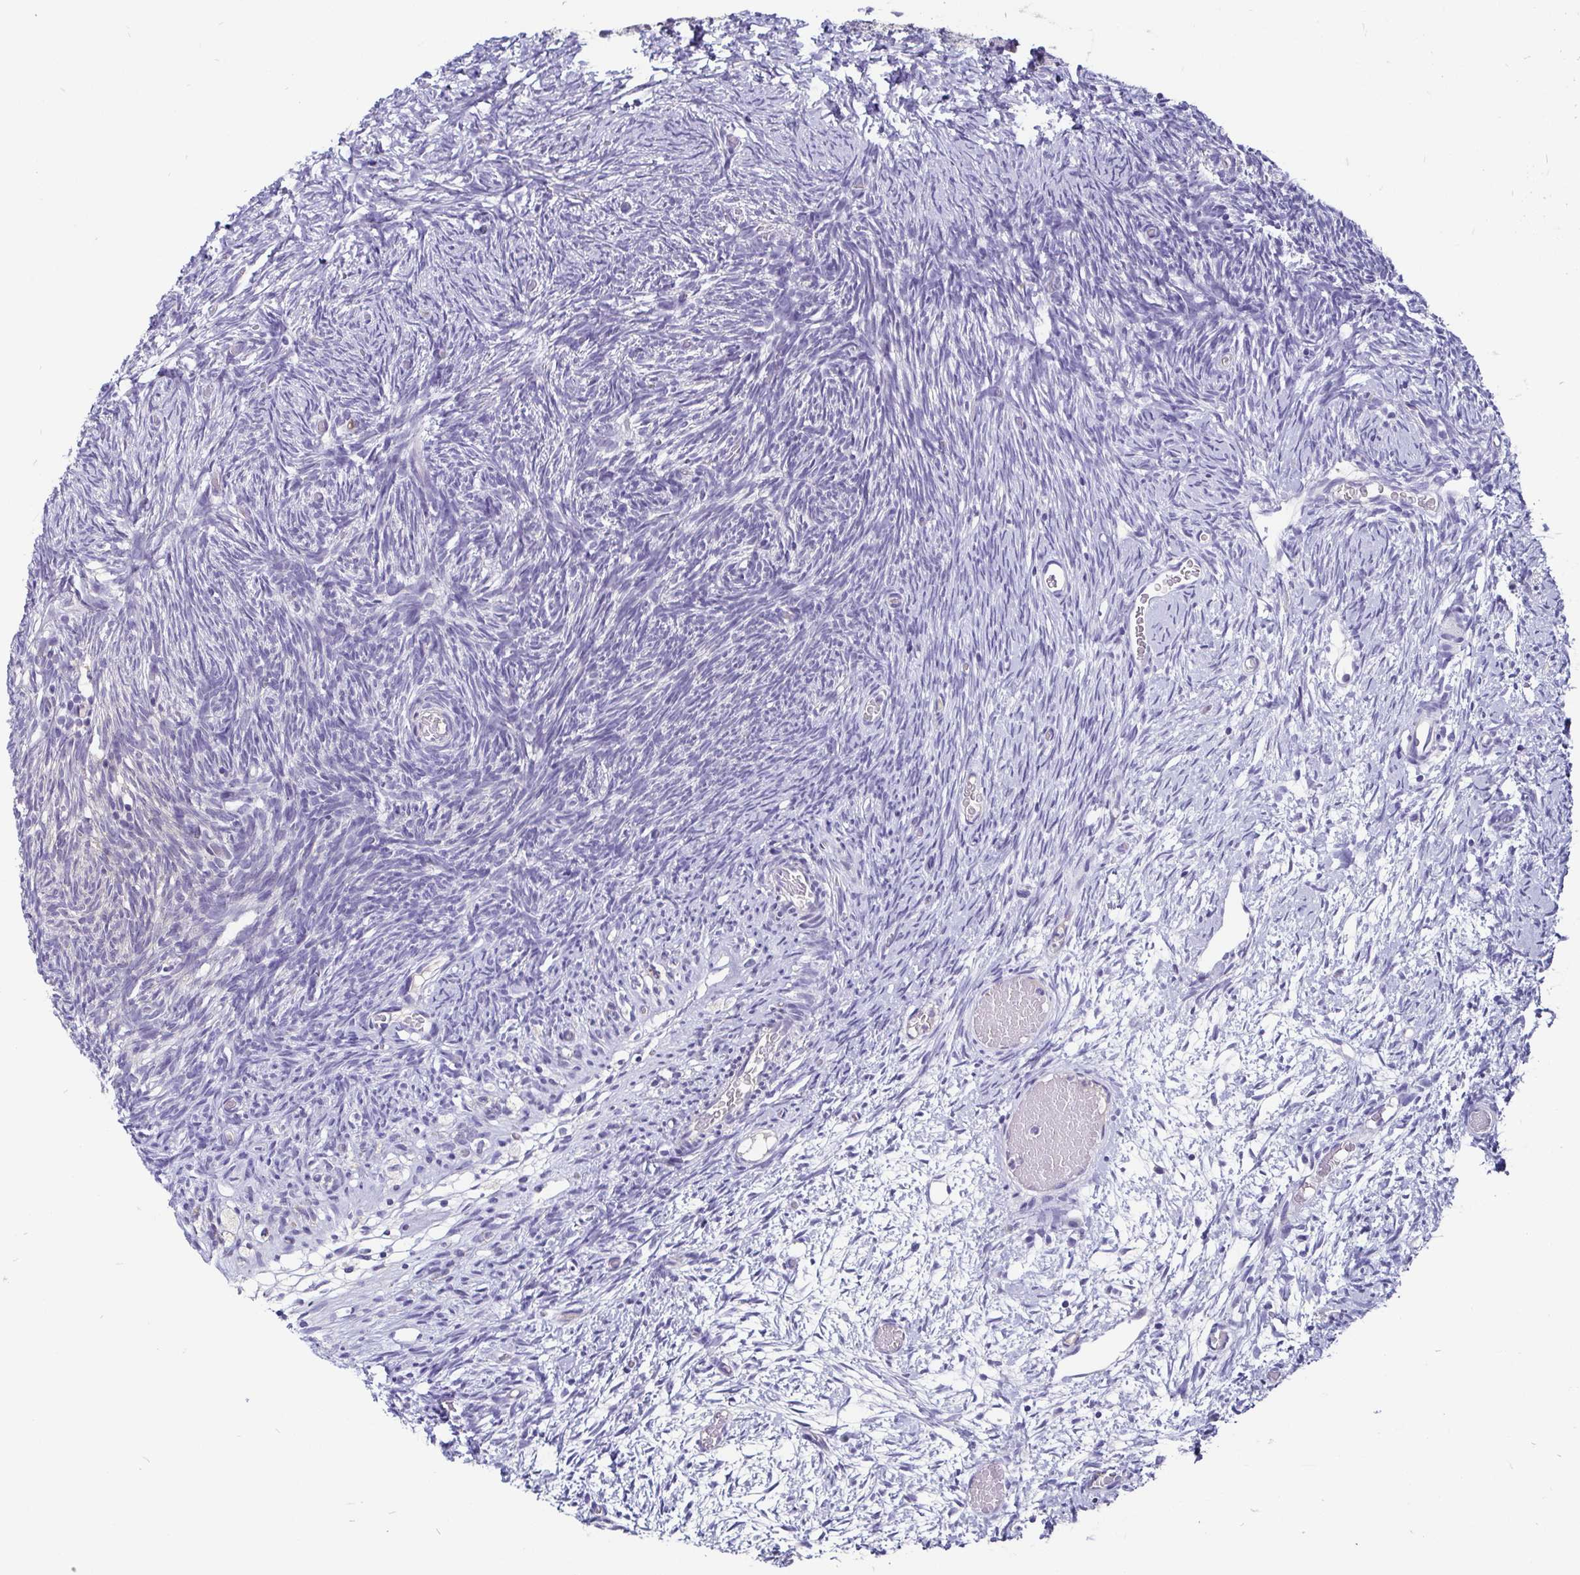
{"staining": {"intensity": "moderate", "quantity": "25%-75%", "location": "cytoplasmic/membranous"}, "tissue": "ovary", "cell_type": "Follicle cells", "image_type": "normal", "snomed": [{"axis": "morphology", "description": "Normal tissue, NOS"}, {"axis": "topography", "description": "Ovary"}], "caption": "About 25%-75% of follicle cells in normal ovary demonstrate moderate cytoplasmic/membranous protein expression as visualized by brown immunohistochemical staining.", "gene": "ADAMTS6", "patient": {"sex": "female", "age": 39}}